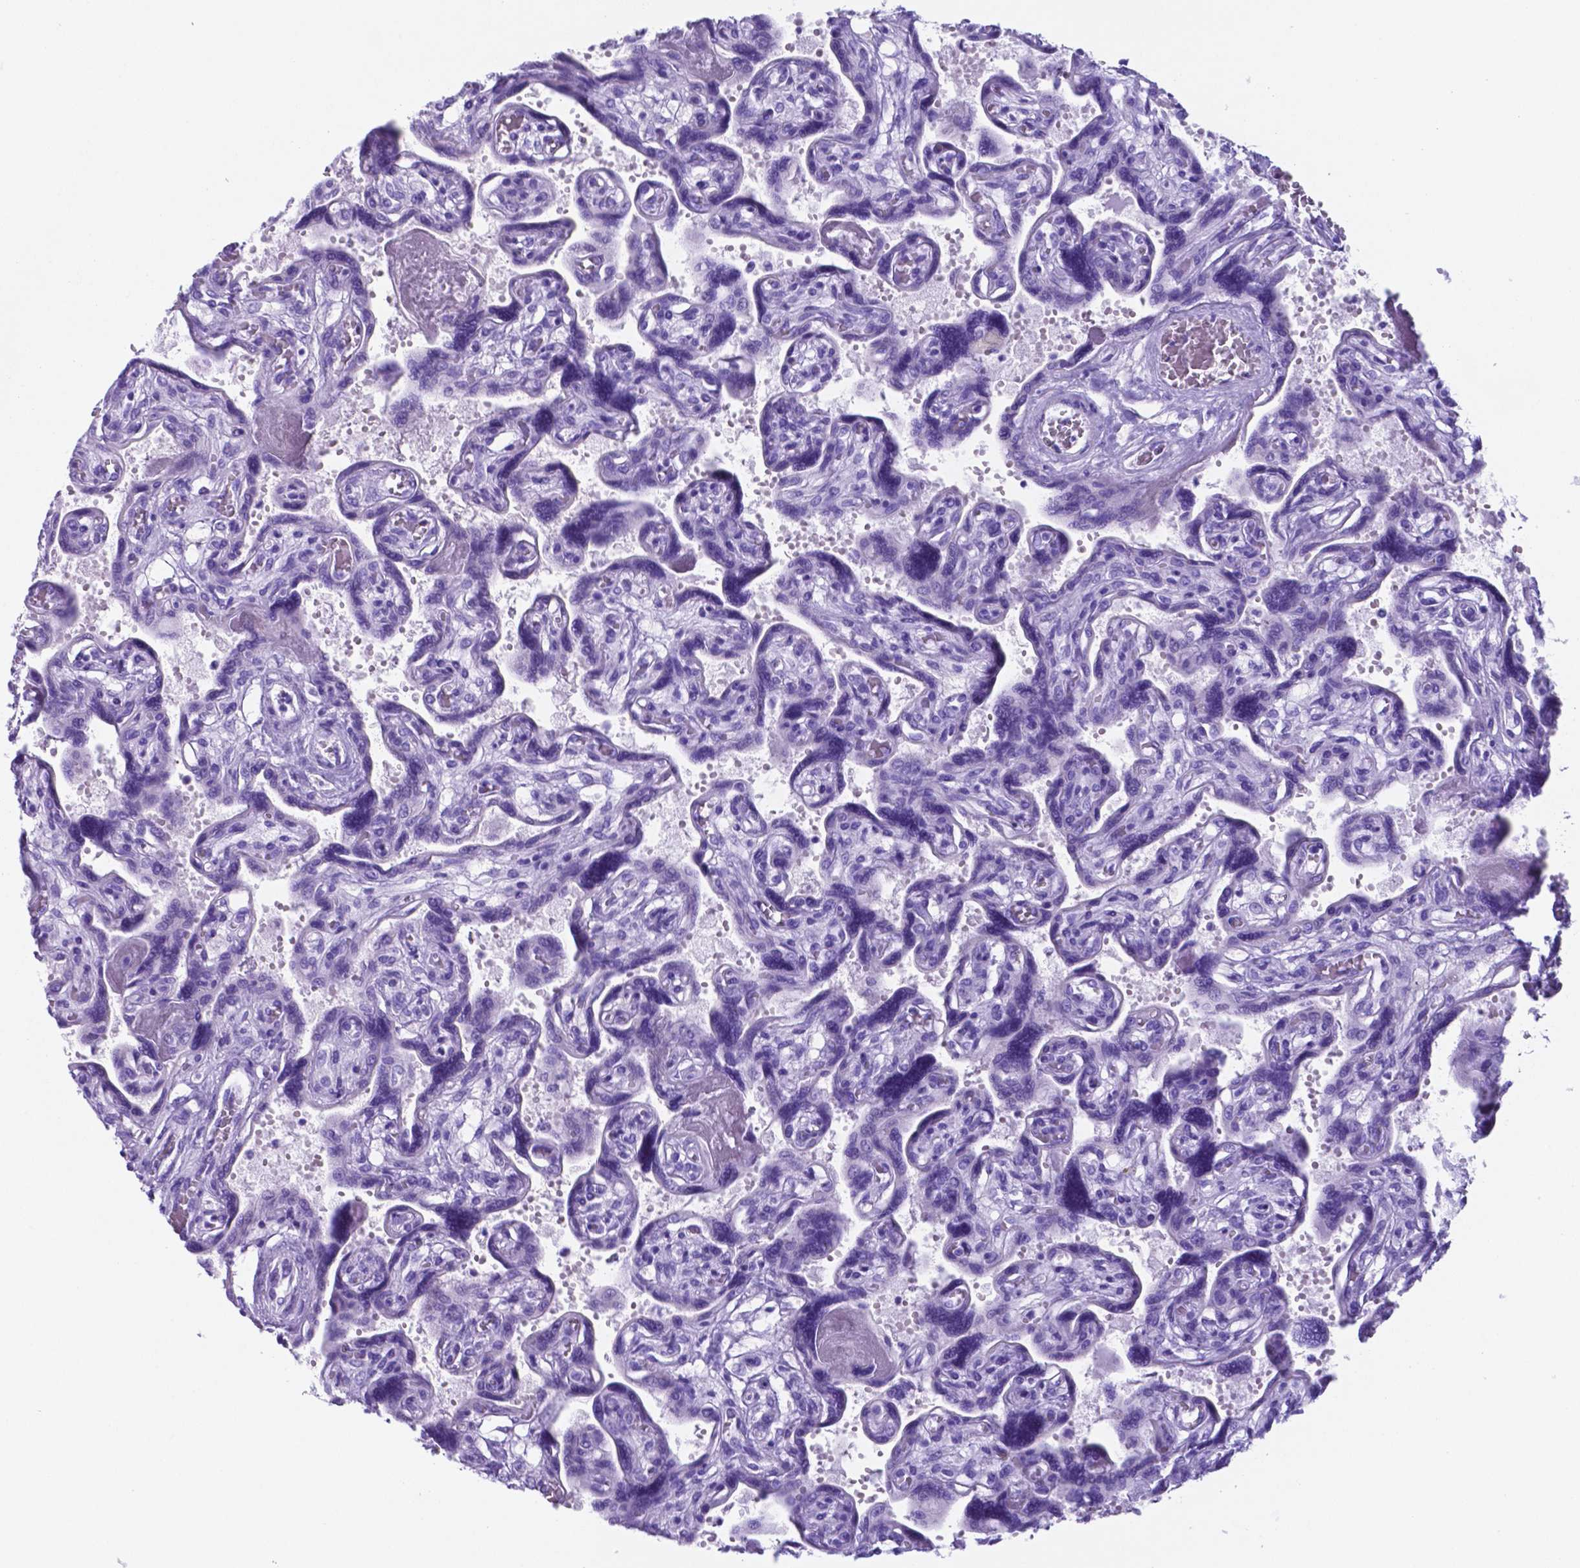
{"staining": {"intensity": "negative", "quantity": "none", "location": "none"}, "tissue": "placenta", "cell_type": "Decidual cells", "image_type": "normal", "snomed": [{"axis": "morphology", "description": "Normal tissue, NOS"}, {"axis": "topography", "description": "Placenta"}], "caption": "This is an immunohistochemistry photomicrograph of benign human placenta. There is no positivity in decidual cells.", "gene": "DNAAF8", "patient": {"sex": "female", "age": 32}}